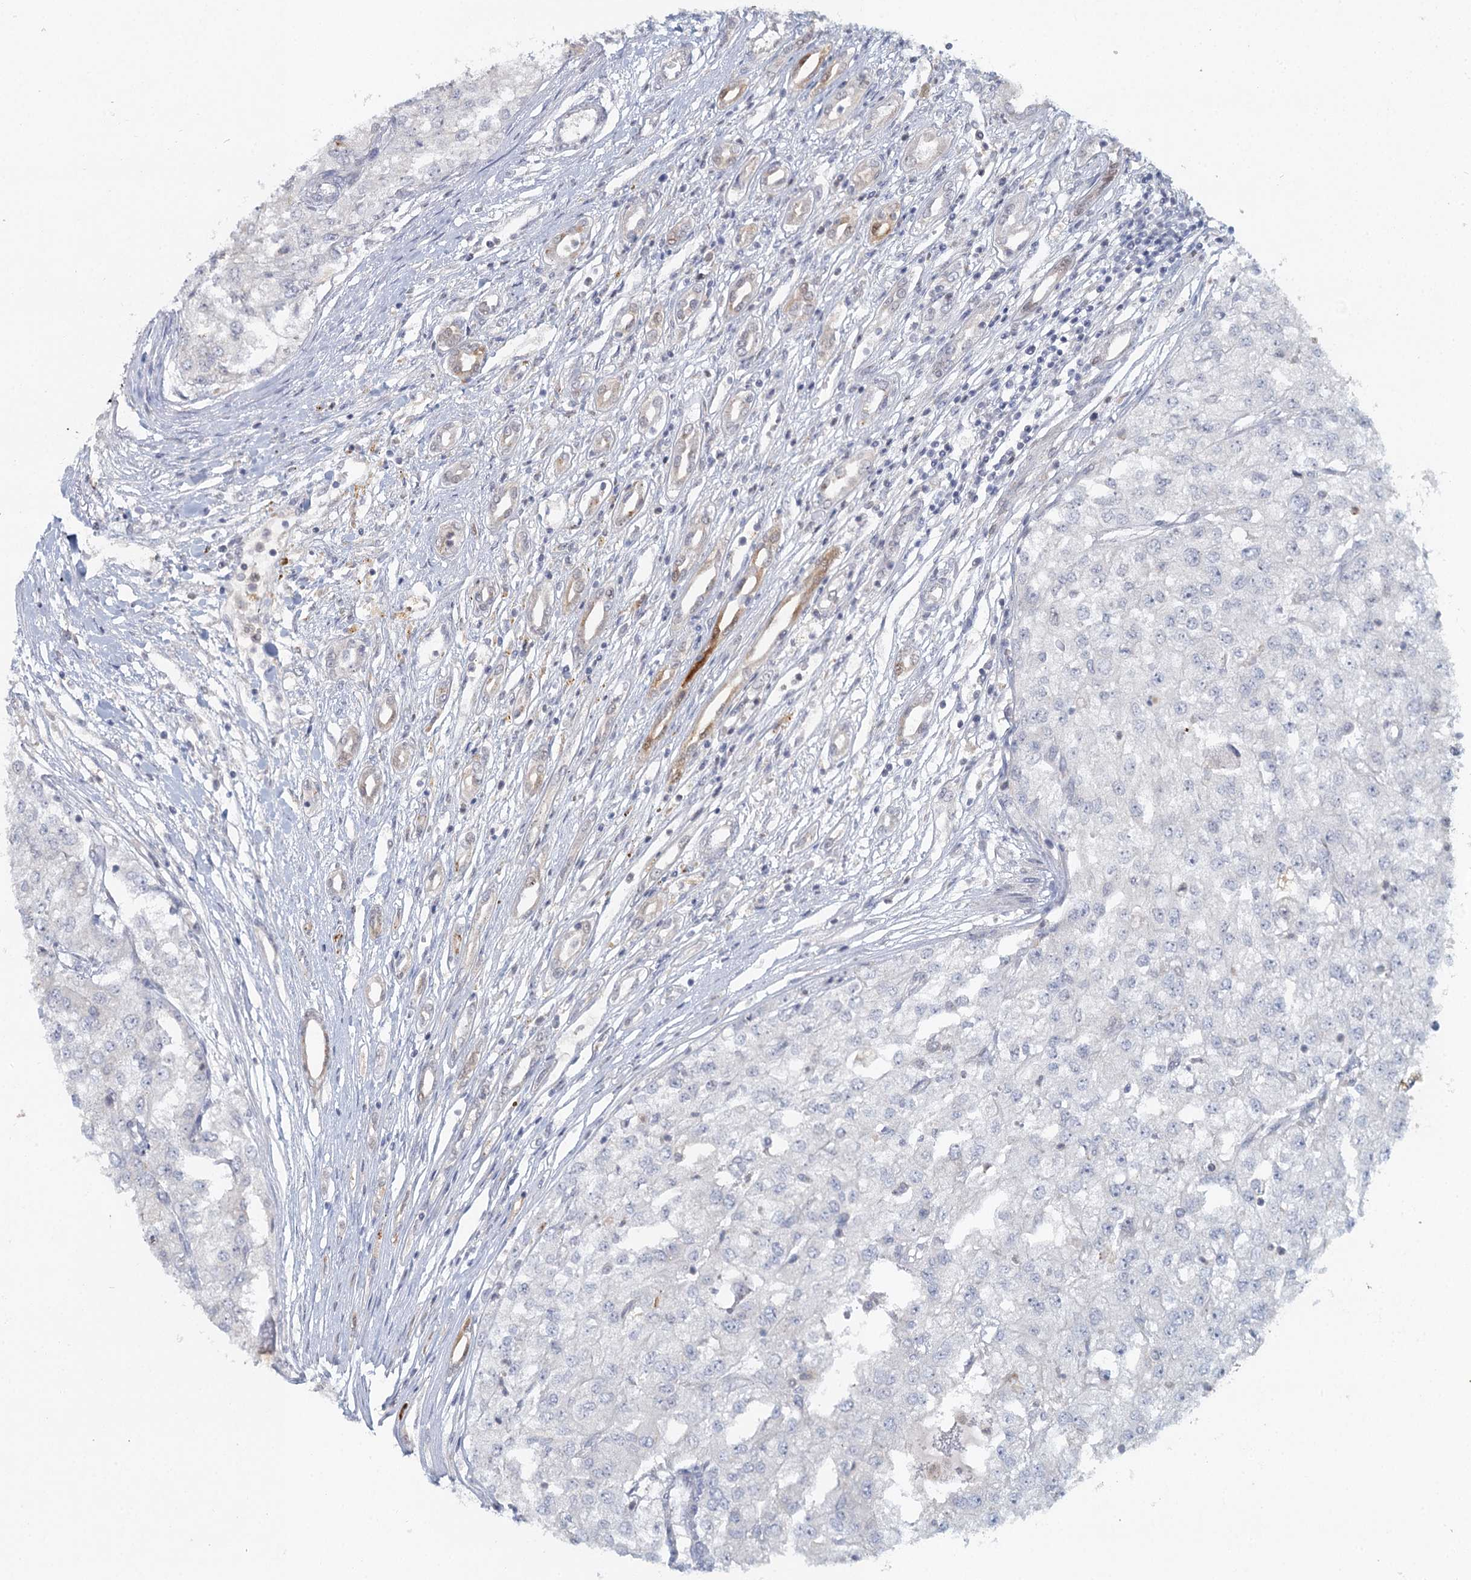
{"staining": {"intensity": "negative", "quantity": "none", "location": "none"}, "tissue": "renal cancer", "cell_type": "Tumor cells", "image_type": "cancer", "snomed": [{"axis": "morphology", "description": "Adenocarcinoma, NOS"}, {"axis": "topography", "description": "Kidney"}], "caption": "The histopathology image exhibits no significant expression in tumor cells of renal adenocarcinoma.", "gene": "MYO7B", "patient": {"sex": "female", "age": 54}}